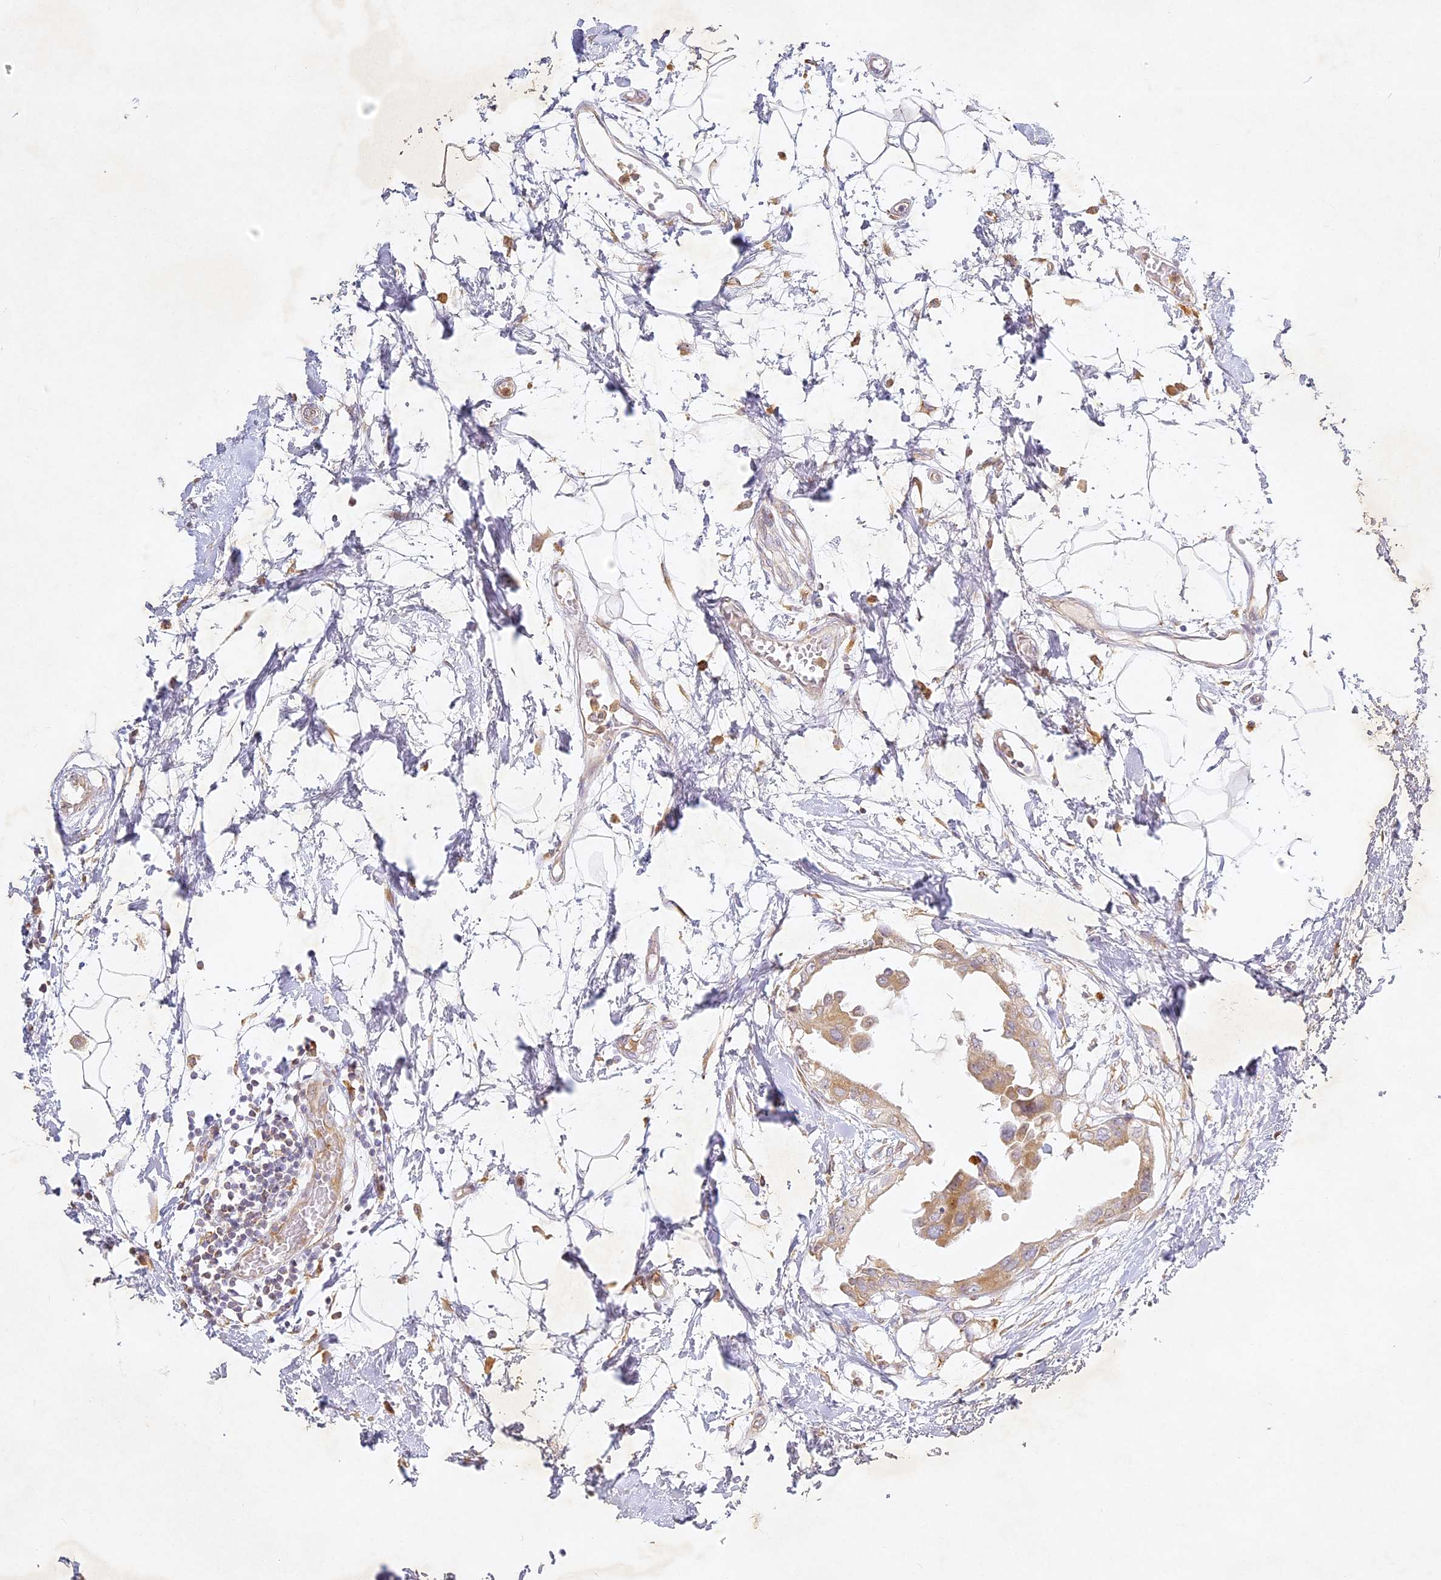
{"staining": {"intensity": "moderate", "quantity": "25%-75%", "location": "cytoplasmic/membranous"}, "tissue": "breast cancer", "cell_type": "Tumor cells", "image_type": "cancer", "snomed": [{"axis": "morphology", "description": "Duct carcinoma"}, {"axis": "topography", "description": "Breast"}], "caption": "Immunohistochemistry staining of breast cancer (infiltrating ductal carcinoma), which reveals medium levels of moderate cytoplasmic/membranous staining in approximately 25%-75% of tumor cells indicating moderate cytoplasmic/membranous protein positivity. The staining was performed using DAB (brown) for protein detection and nuclei were counterstained in hematoxylin (blue).", "gene": "SLC30A5", "patient": {"sex": "female", "age": 40}}